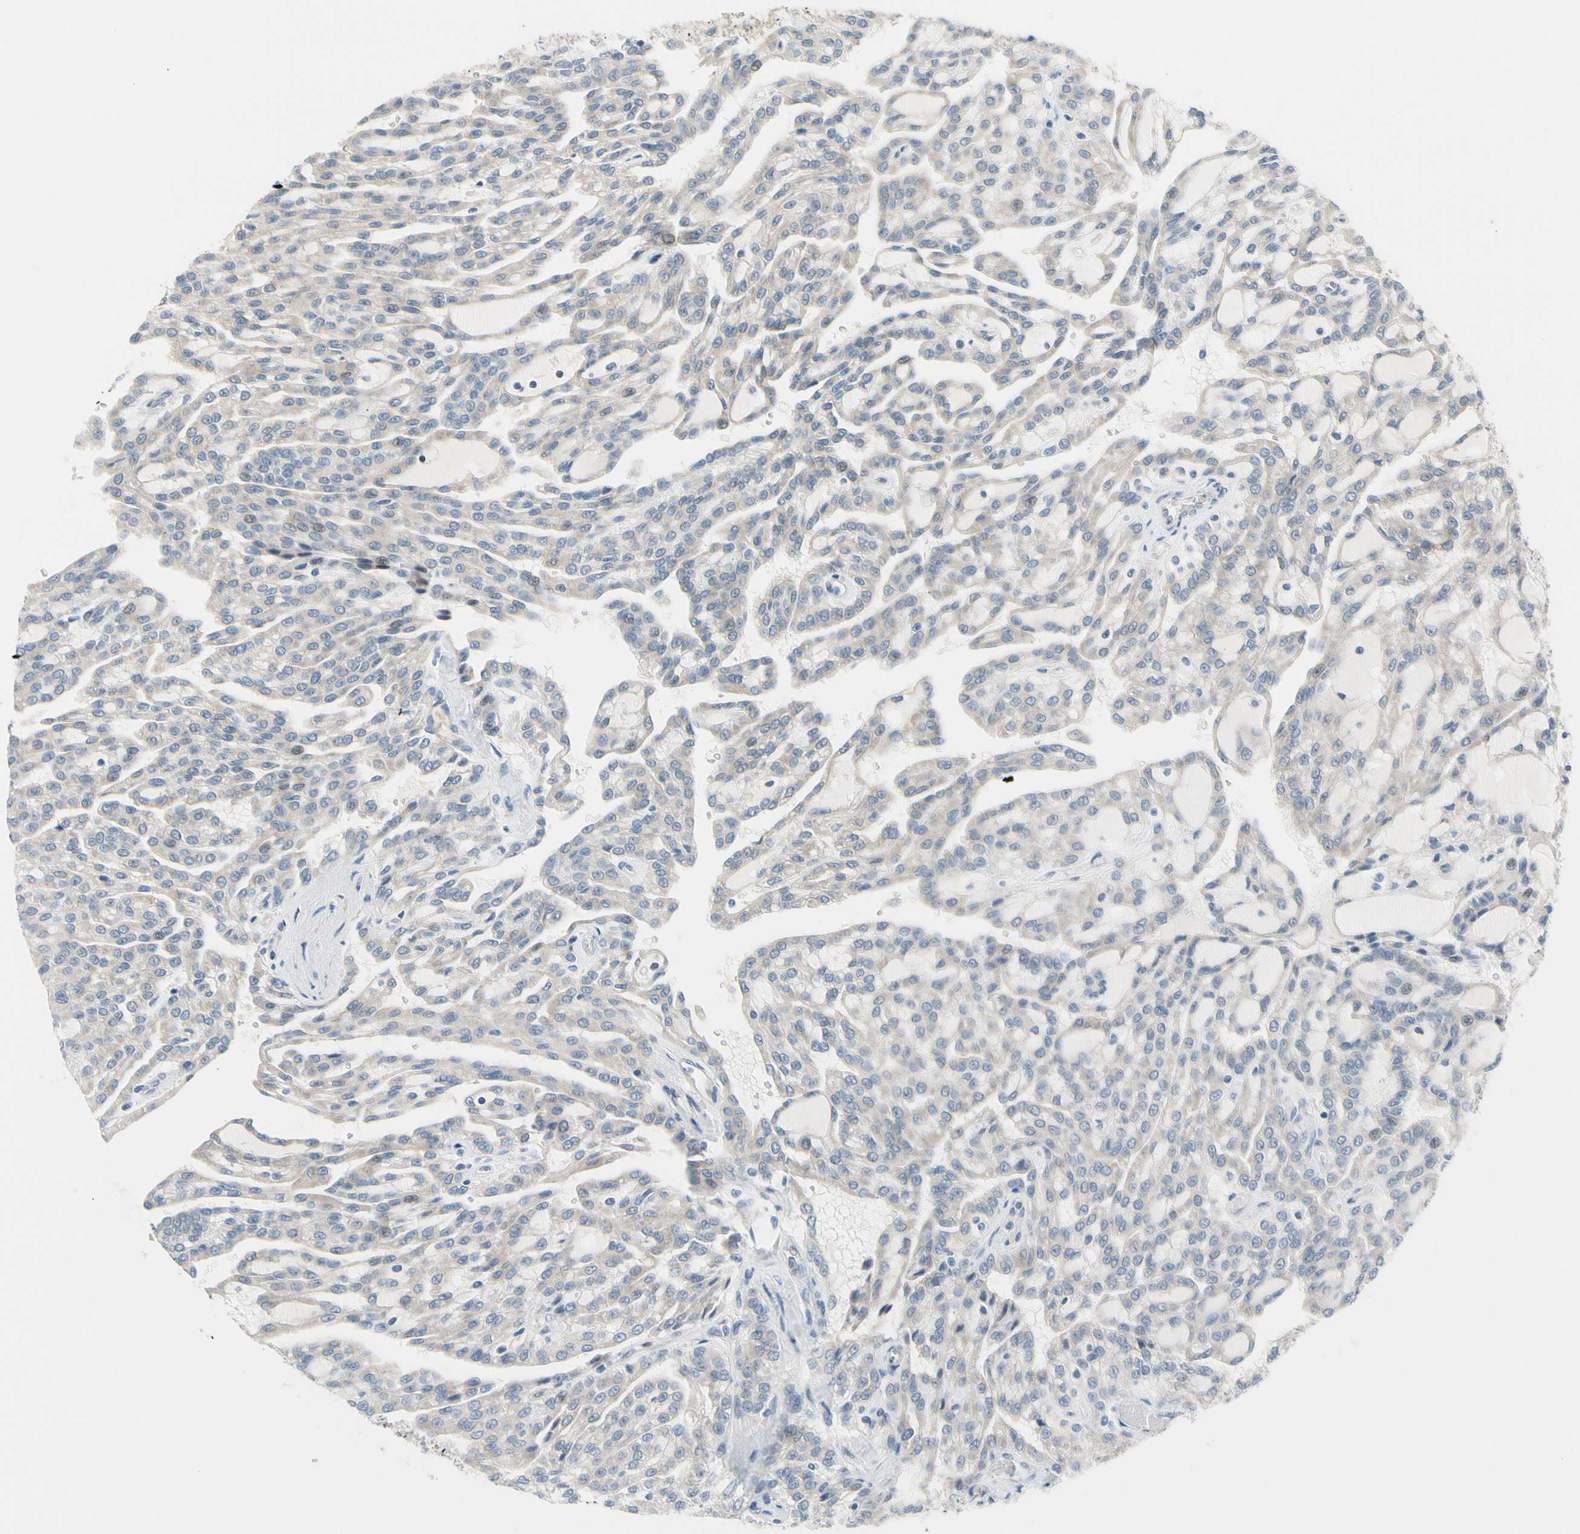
{"staining": {"intensity": "weak", "quantity": ">75%", "location": "cytoplasmic/membranous"}, "tissue": "renal cancer", "cell_type": "Tumor cells", "image_type": "cancer", "snomed": [{"axis": "morphology", "description": "Adenocarcinoma, NOS"}, {"axis": "topography", "description": "Kidney"}], "caption": "High-power microscopy captured an immunohistochemistry histopathology image of adenocarcinoma (renal), revealing weak cytoplasmic/membranous positivity in about >75% of tumor cells.", "gene": "CFAP36", "patient": {"sex": "male", "age": 63}}